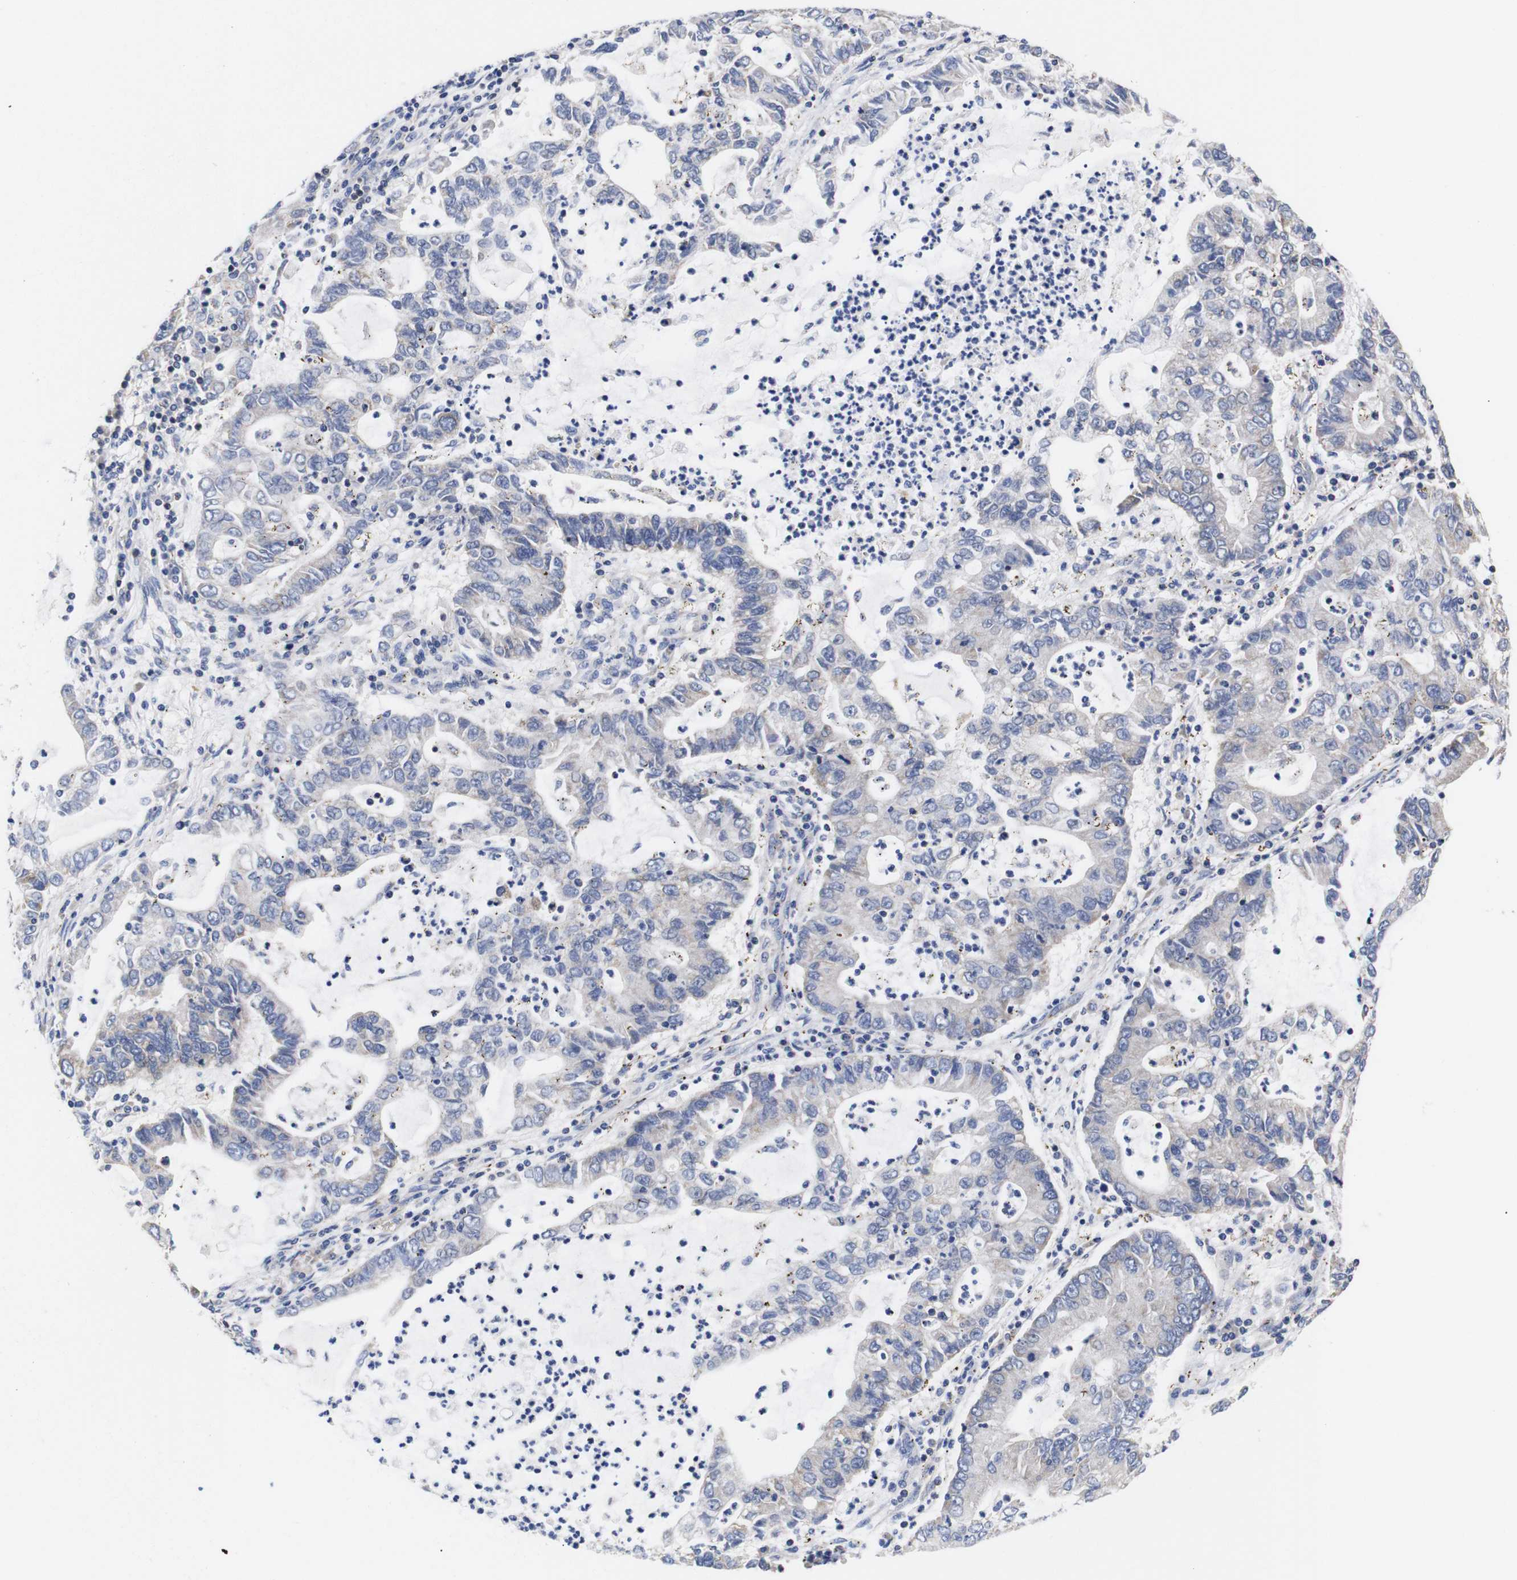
{"staining": {"intensity": "negative", "quantity": "none", "location": "none"}, "tissue": "lung cancer", "cell_type": "Tumor cells", "image_type": "cancer", "snomed": [{"axis": "morphology", "description": "Adenocarcinoma, NOS"}, {"axis": "topography", "description": "Lung"}], "caption": "The micrograph reveals no significant expression in tumor cells of lung cancer (adenocarcinoma).", "gene": "OPN3", "patient": {"sex": "female", "age": 51}}